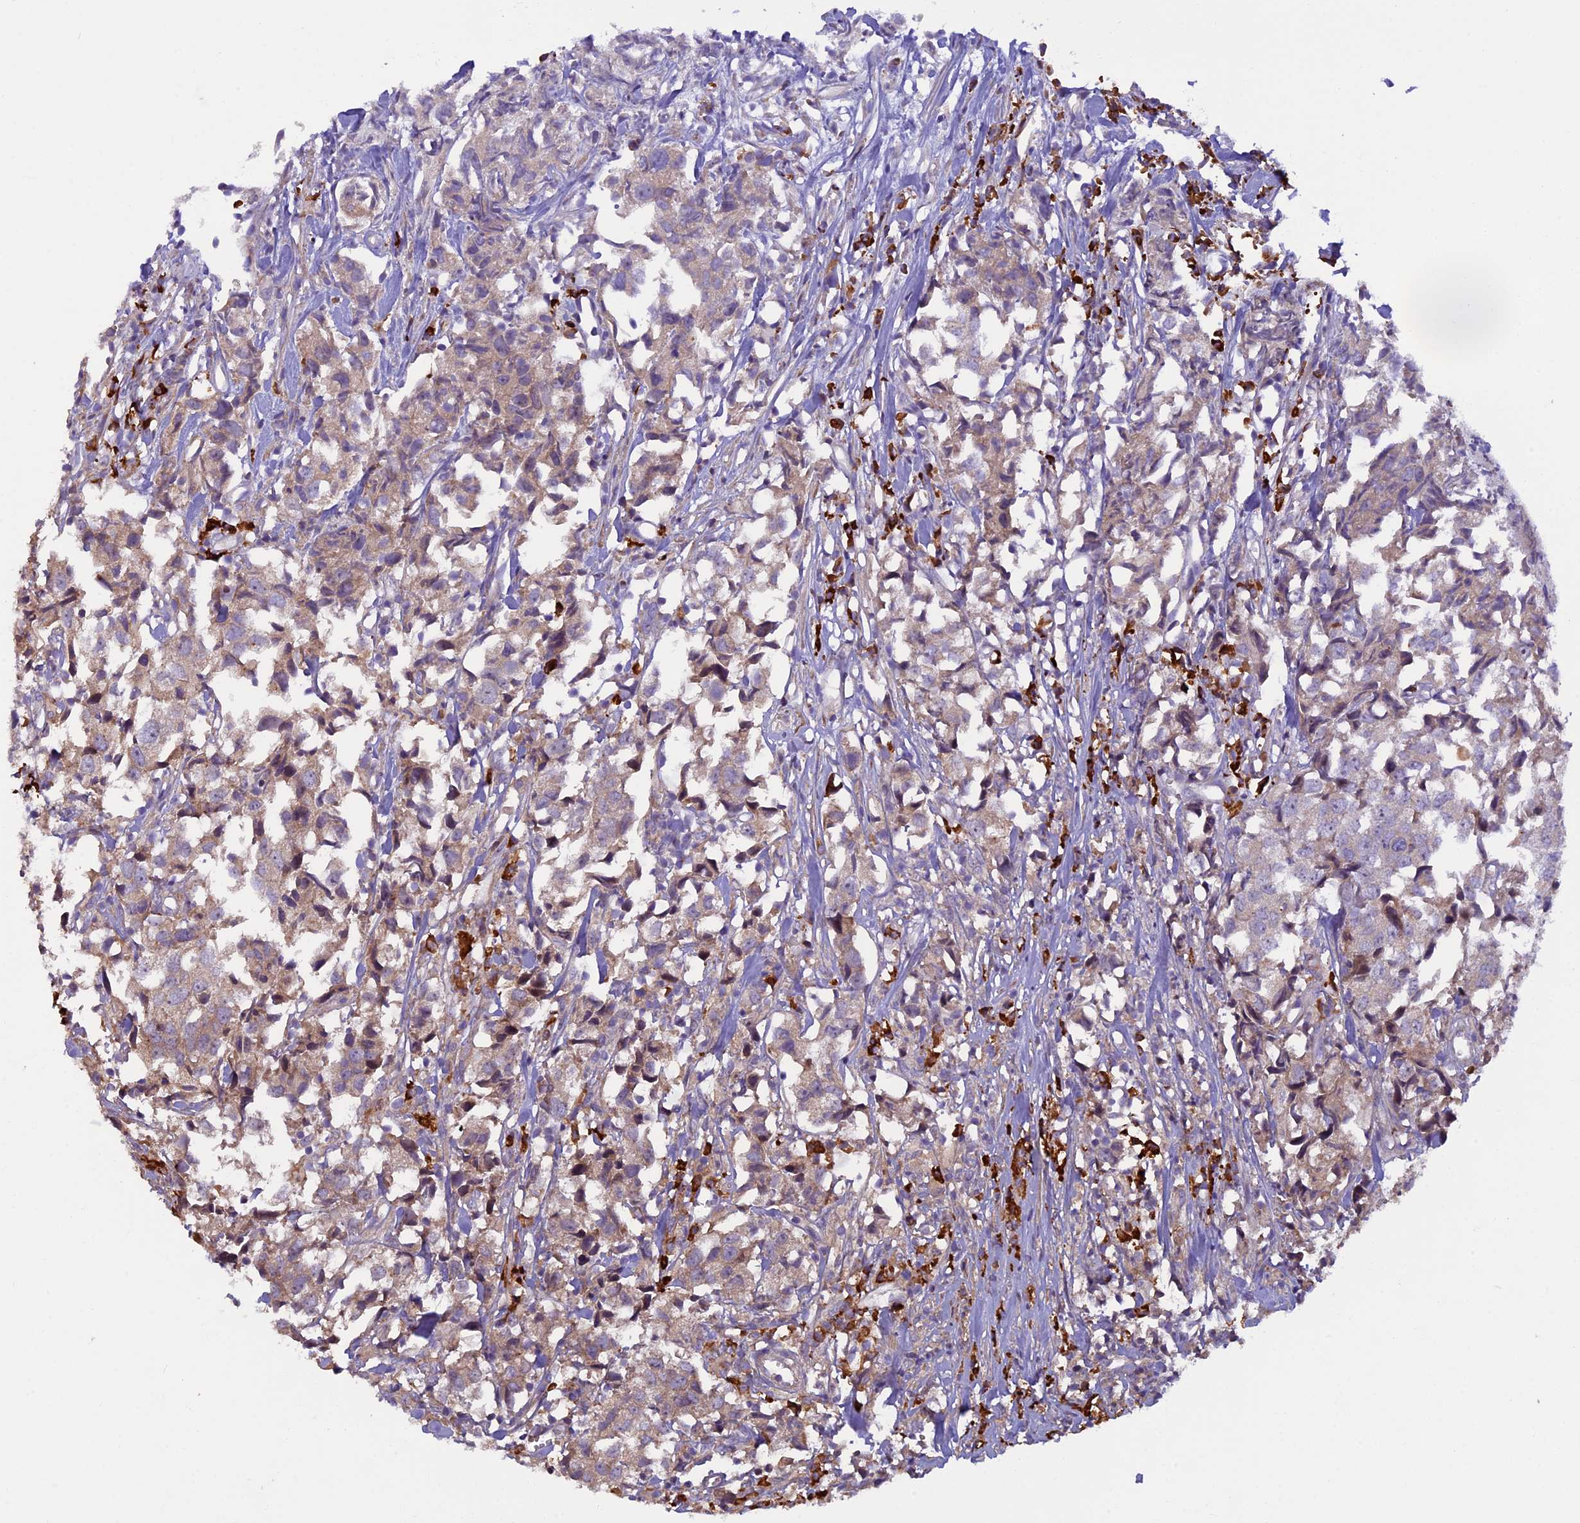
{"staining": {"intensity": "moderate", "quantity": ">75%", "location": "cytoplasmic/membranous"}, "tissue": "urothelial cancer", "cell_type": "Tumor cells", "image_type": "cancer", "snomed": [{"axis": "morphology", "description": "Urothelial carcinoma, High grade"}, {"axis": "topography", "description": "Urinary bladder"}], "caption": "A high-resolution micrograph shows immunohistochemistry (IHC) staining of high-grade urothelial carcinoma, which shows moderate cytoplasmic/membranous positivity in approximately >75% of tumor cells. Using DAB (brown) and hematoxylin (blue) stains, captured at high magnification using brightfield microscopy.", "gene": "FRY", "patient": {"sex": "female", "age": 75}}